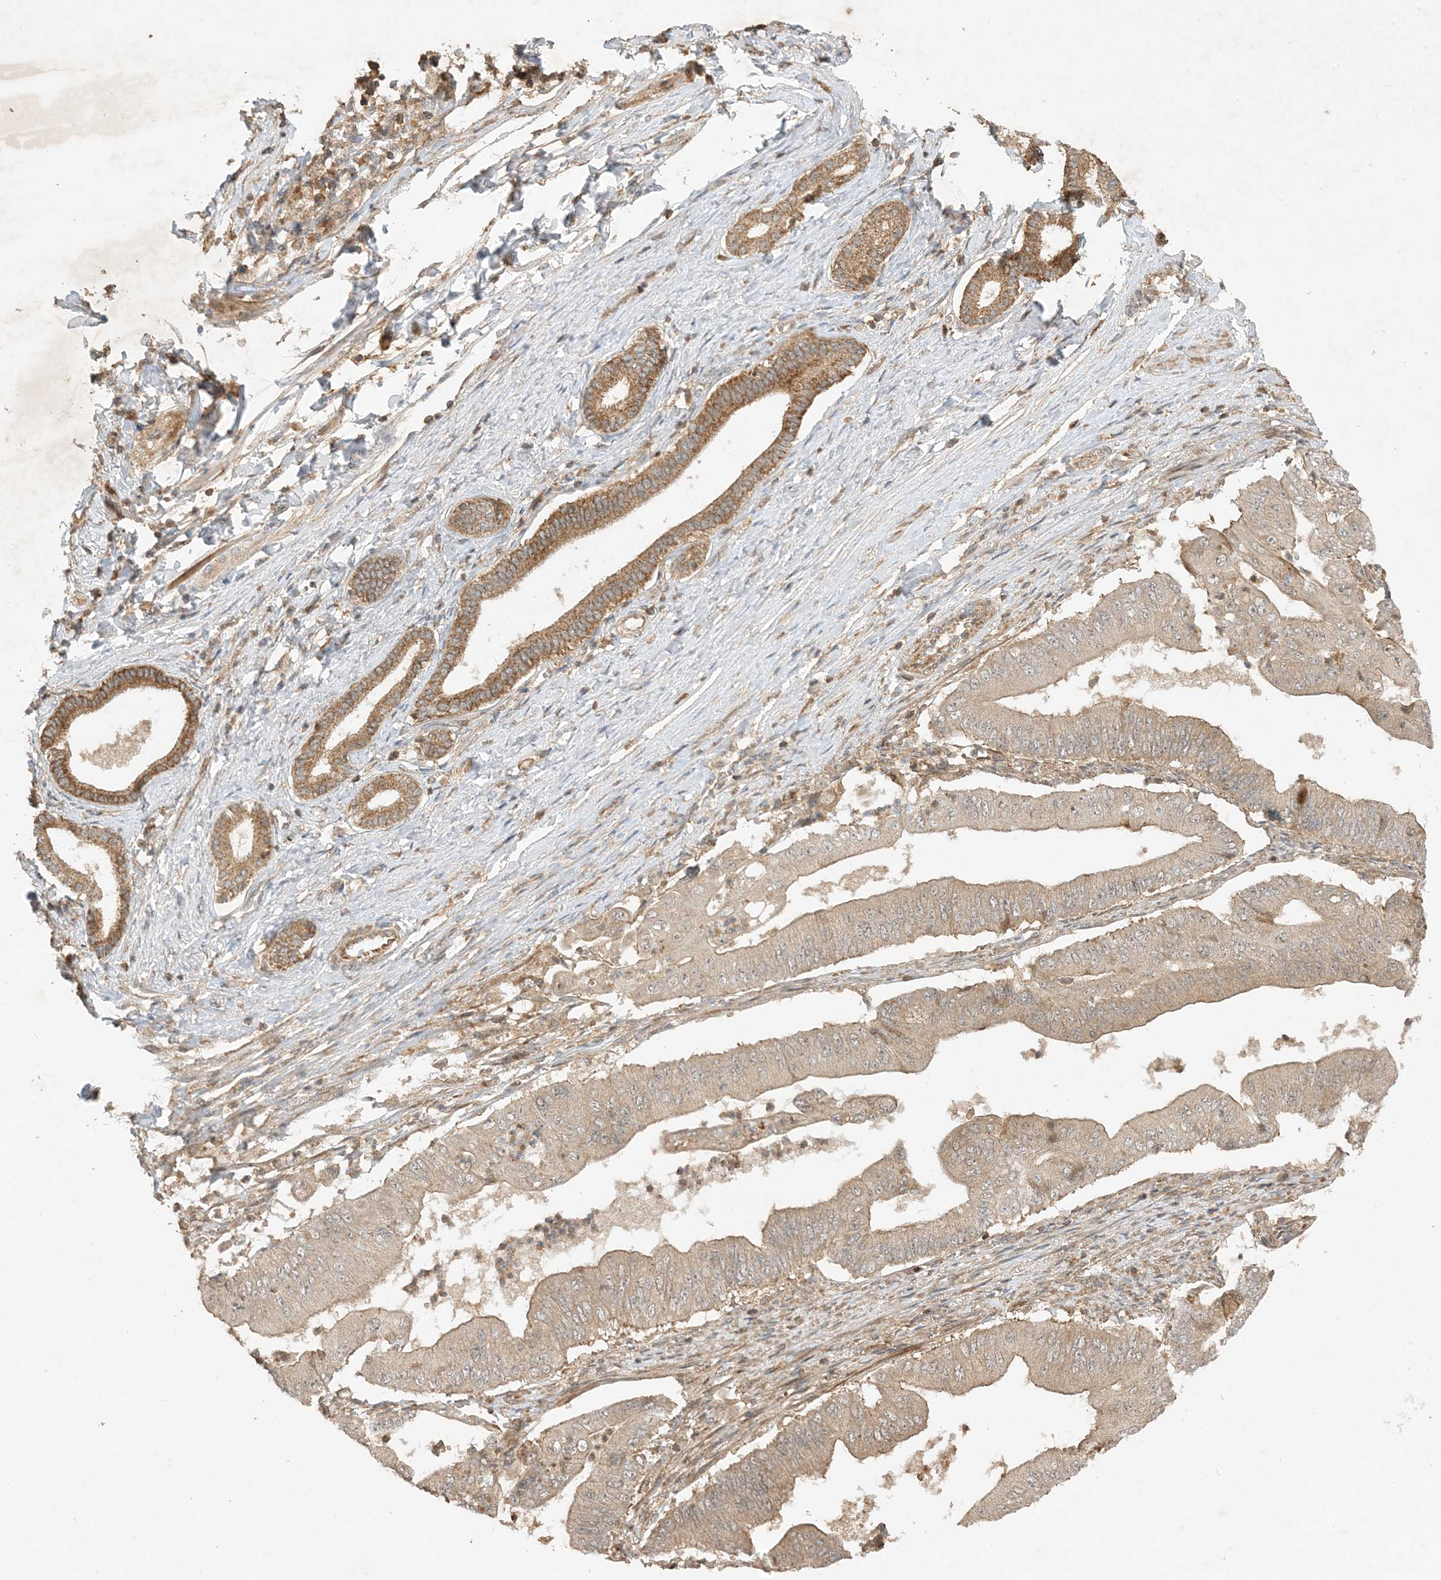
{"staining": {"intensity": "weak", "quantity": ">75%", "location": "cytoplasmic/membranous"}, "tissue": "pancreatic cancer", "cell_type": "Tumor cells", "image_type": "cancer", "snomed": [{"axis": "morphology", "description": "Adenocarcinoma, NOS"}, {"axis": "topography", "description": "Pancreas"}], "caption": "A brown stain shows weak cytoplasmic/membranous positivity of a protein in human pancreatic cancer (adenocarcinoma) tumor cells. (DAB = brown stain, brightfield microscopy at high magnification).", "gene": "XRN1", "patient": {"sex": "female", "age": 77}}